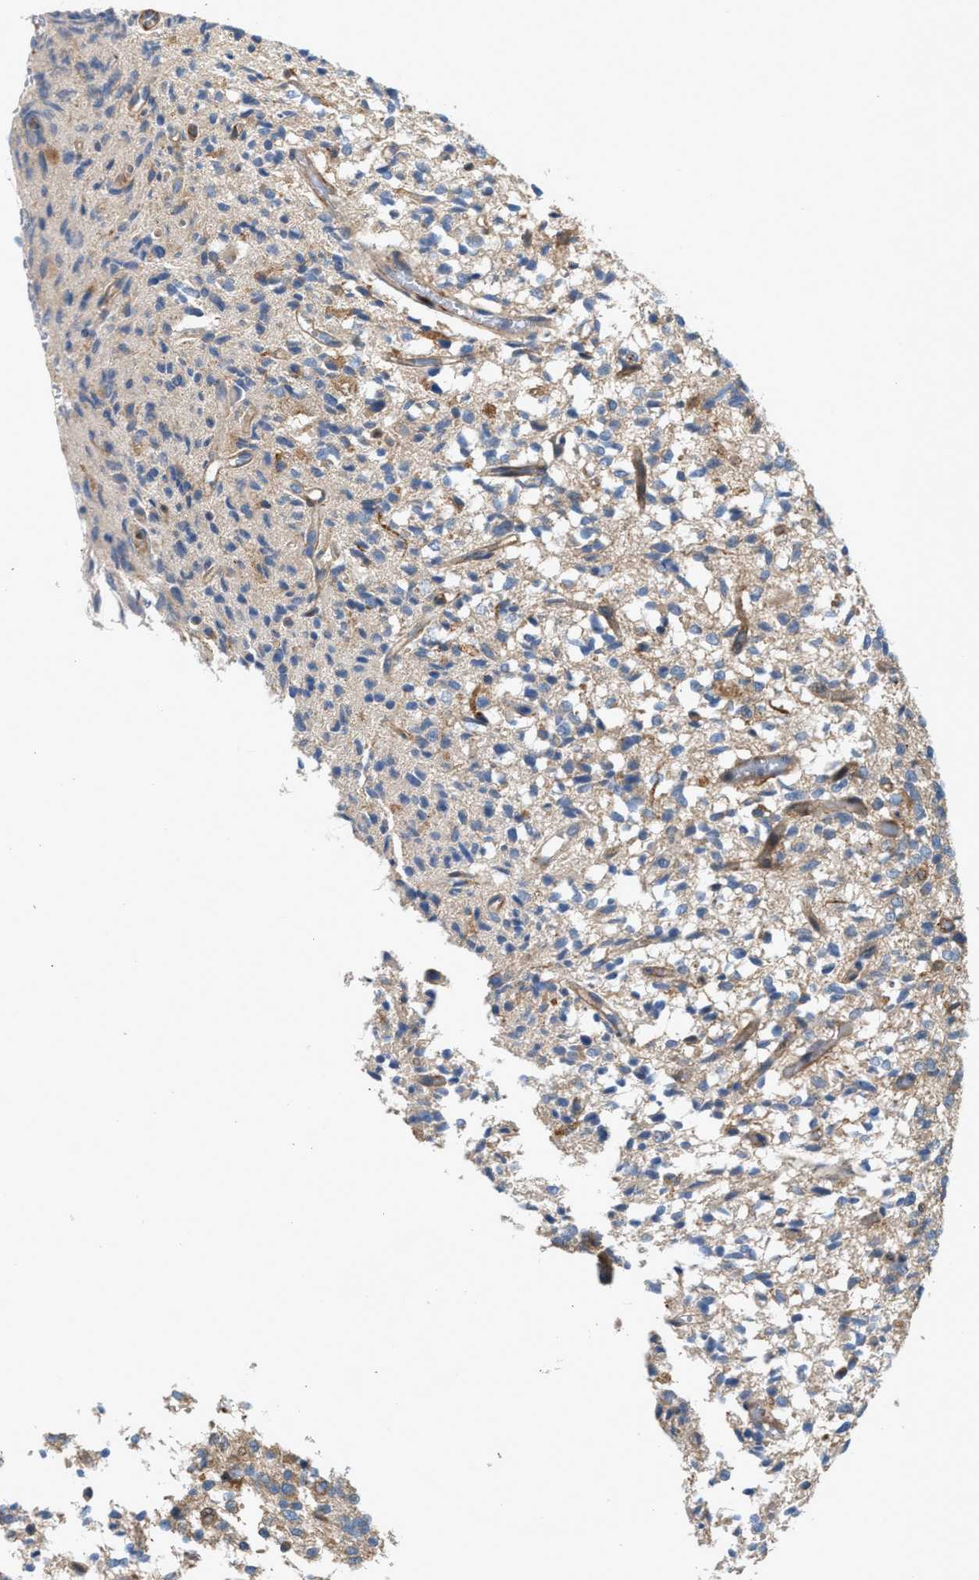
{"staining": {"intensity": "moderate", "quantity": "25%-75%", "location": "cytoplasmic/membranous"}, "tissue": "glioma", "cell_type": "Tumor cells", "image_type": "cancer", "snomed": [{"axis": "morphology", "description": "Glioma, malignant, High grade"}, {"axis": "topography", "description": "Brain"}], "caption": "Glioma stained for a protein (brown) exhibits moderate cytoplasmic/membranous positive positivity in approximately 25%-75% of tumor cells.", "gene": "CYB5D1", "patient": {"sex": "male", "age": 71}}